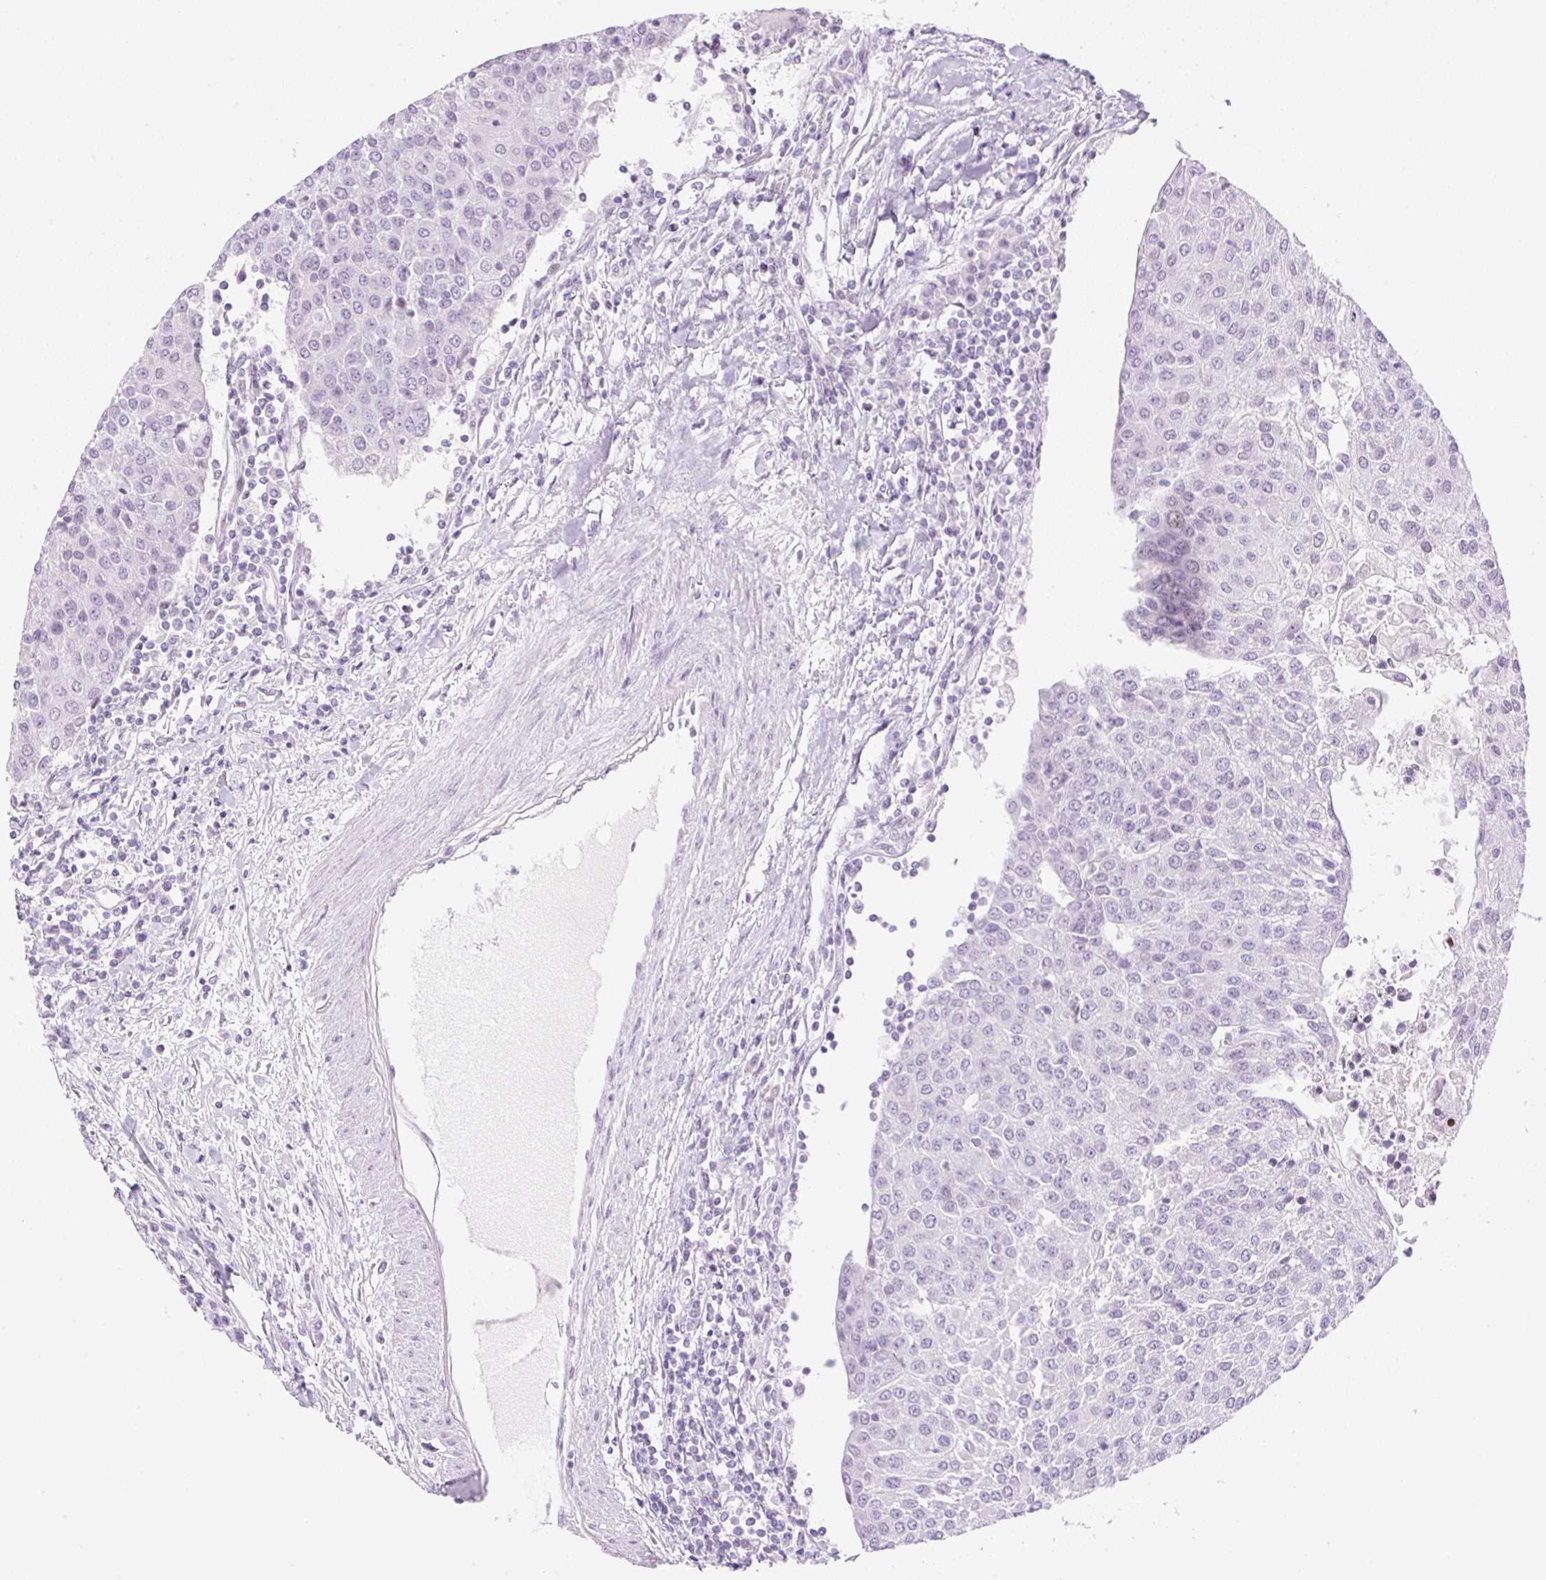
{"staining": {"intensity": "negative", "quantity": "none", "location": "none"}, "tissue": "urothelial cancer", "cell_type": "Tumor cells", "image_type": "cancer", "snomed": [{"axis": "morphology", "description": "Urothelial carcinoma, High grade"}, {"axis": "topography", "description": "Urinary bladder"}], "caption": "Histopathology image shows no protein expression in tumor cells of urothelial cancer tissue.", "gene": "SP140L", "patient": {"sex": "female", "age": 85}}